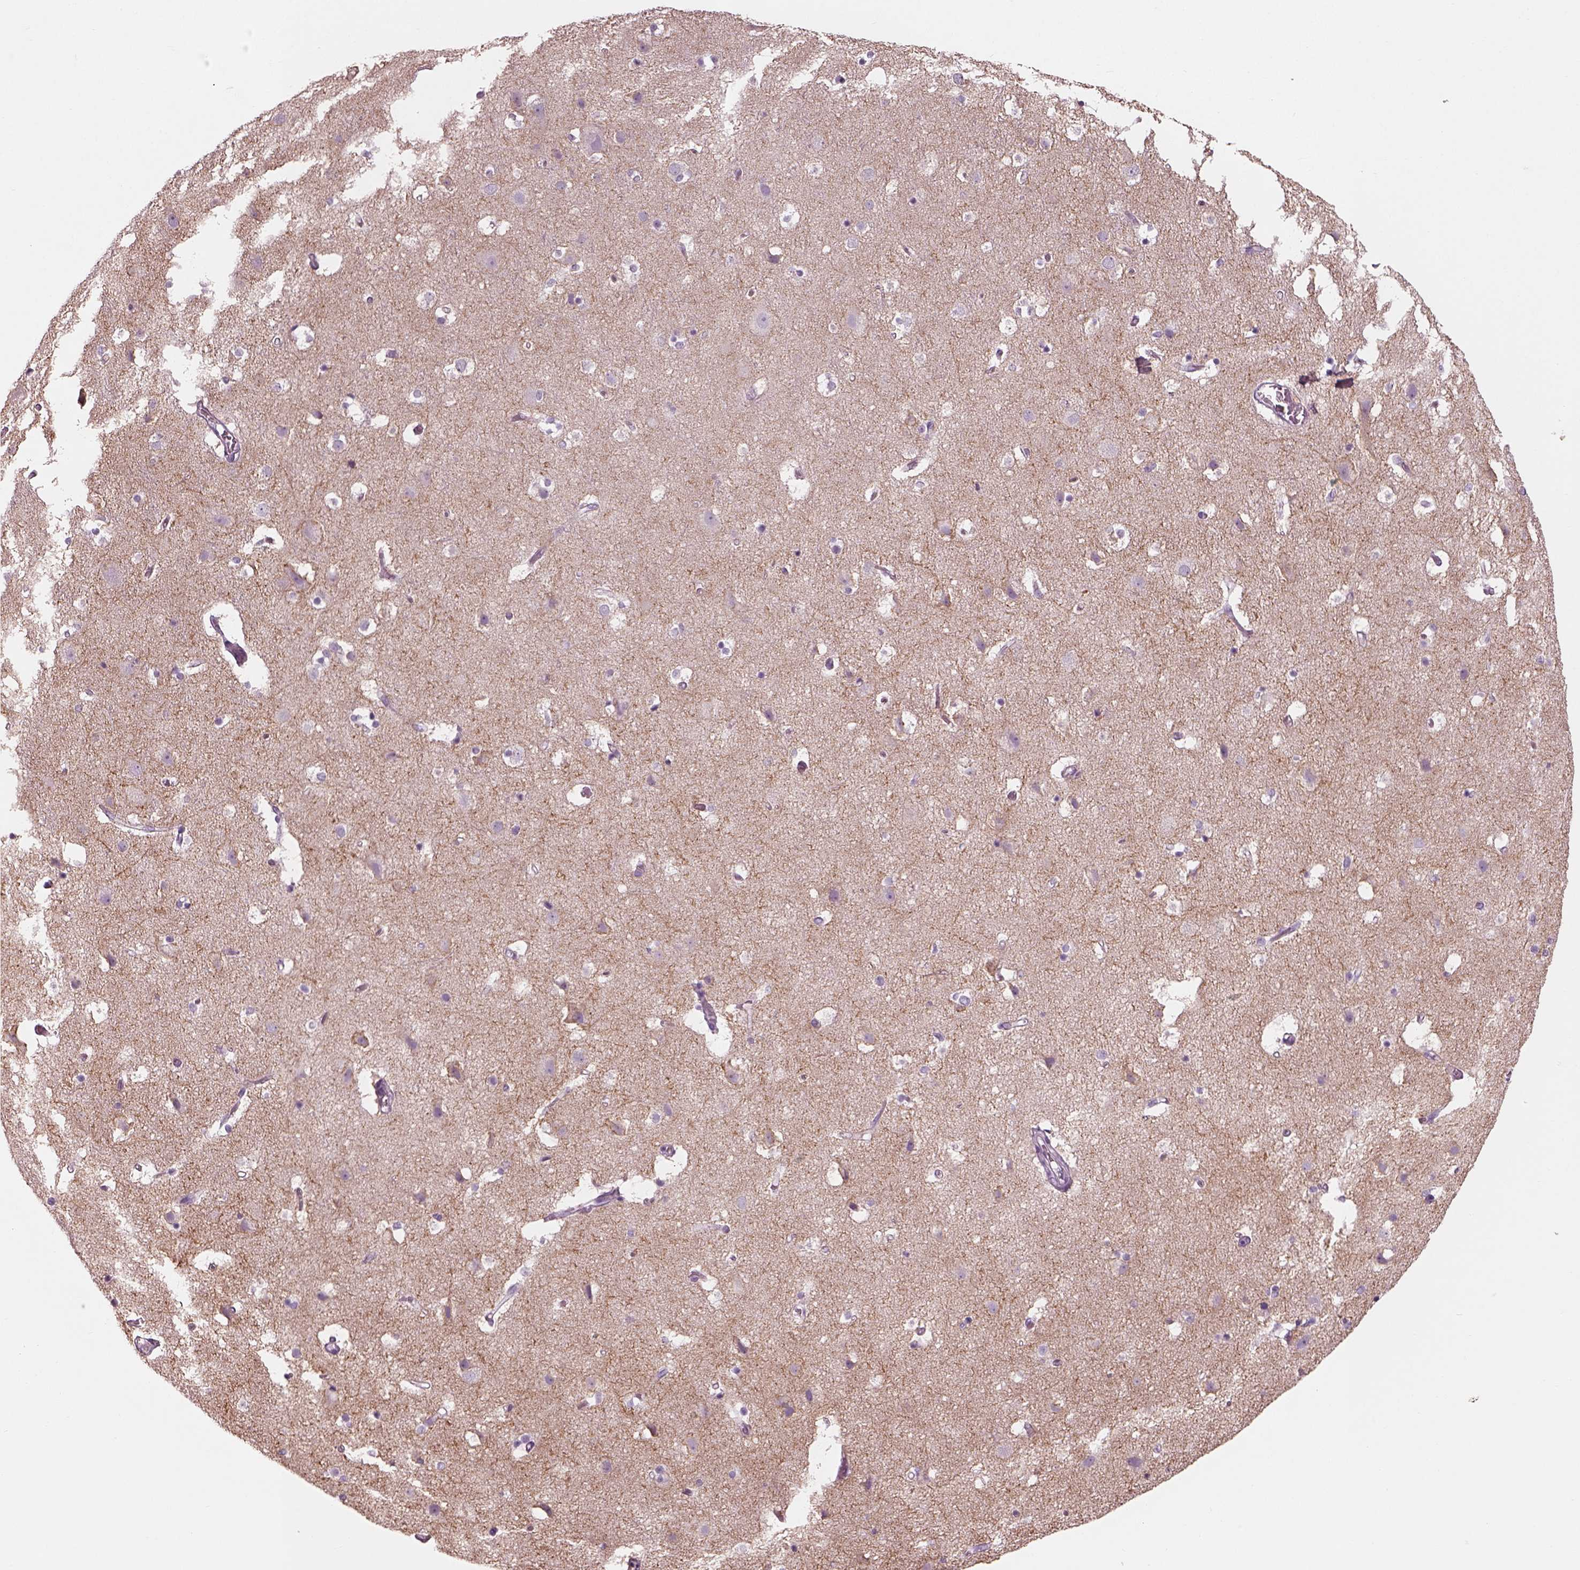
{"staining": {"intensity": "negative", "quantity": "none", "location": "none"}, "tissue": "cerebral cortex", "cell_type": "Endothelial cells", "image_type": "normal", "snomed": [{"axis": "morphology", "description": "Normal tissue, NOS"}, {"axis": "topography", "description": "Cerebral cortex"}], "caption": "Endothelial cells show no significant expression in benign cerebral cortex. (DAB (3,3'-diaminobenzidine) immunohistochemistry (IHC) with hematoxylin counter stain).", "gene": "SLC27A2", "patient": {"sex": "female", "age": 52}}